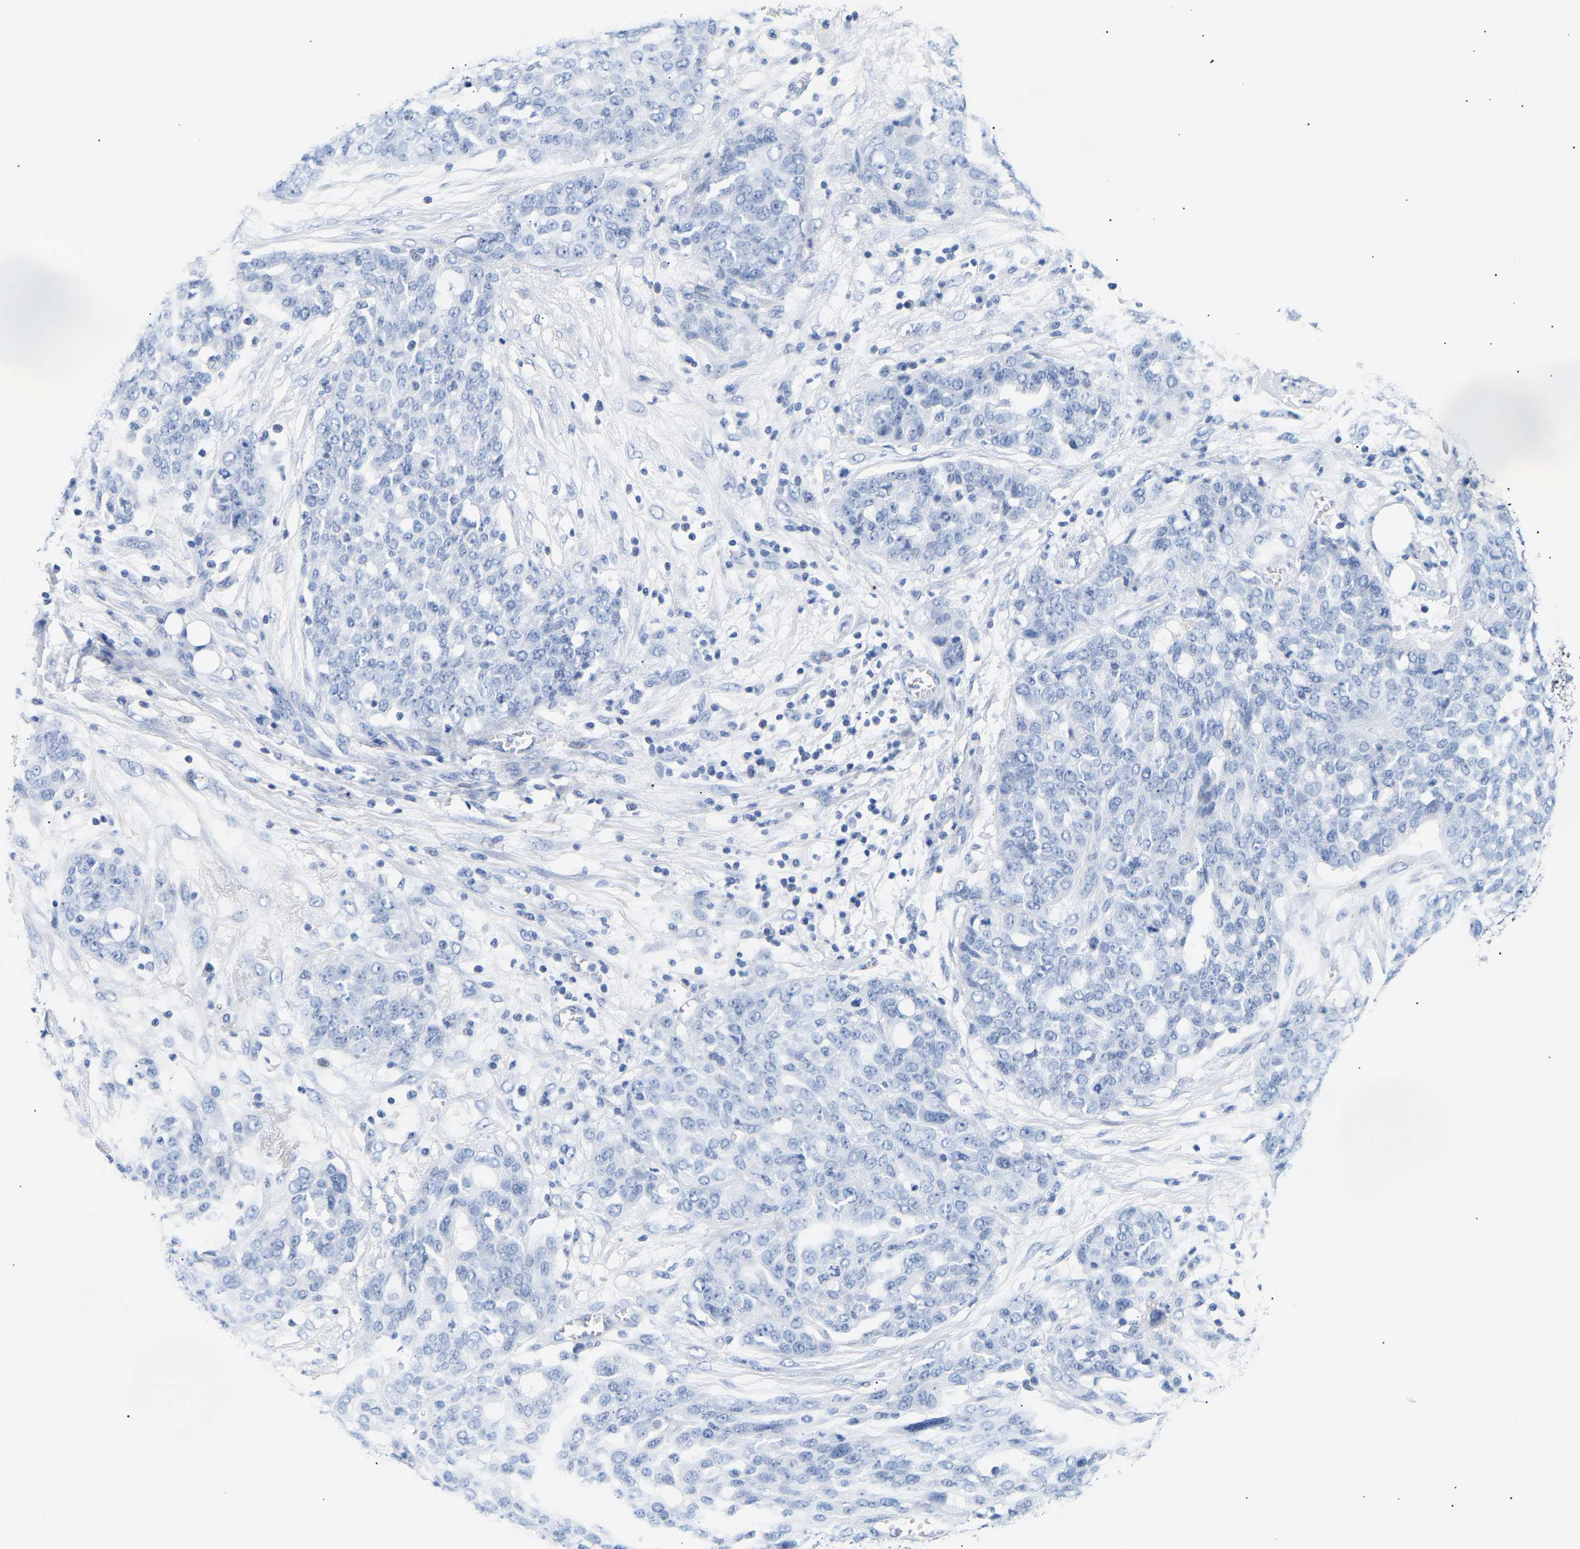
{"staining": {"intensity": "negative", "quantity": "none", "location": "none"}, "tissue": "ovarian cancer", "cell_type": "Tumor cells", "image_type": "cancer", "snomed": [{"axis": "morphology", "description": "Cystadenocarcinoma, serous, NOS"}, {"axis": "topography", "description": "Soft tissue"}, {"axis": "topography", "description": "Ovary"}], "caption": "Ovarian serous cystadenocarcinoma stained for a protein using immunohistochemistry exhibits no positivity tumor cells.", "gene": "SPINK2", "patient": {"sex": "female", "age": 57}}